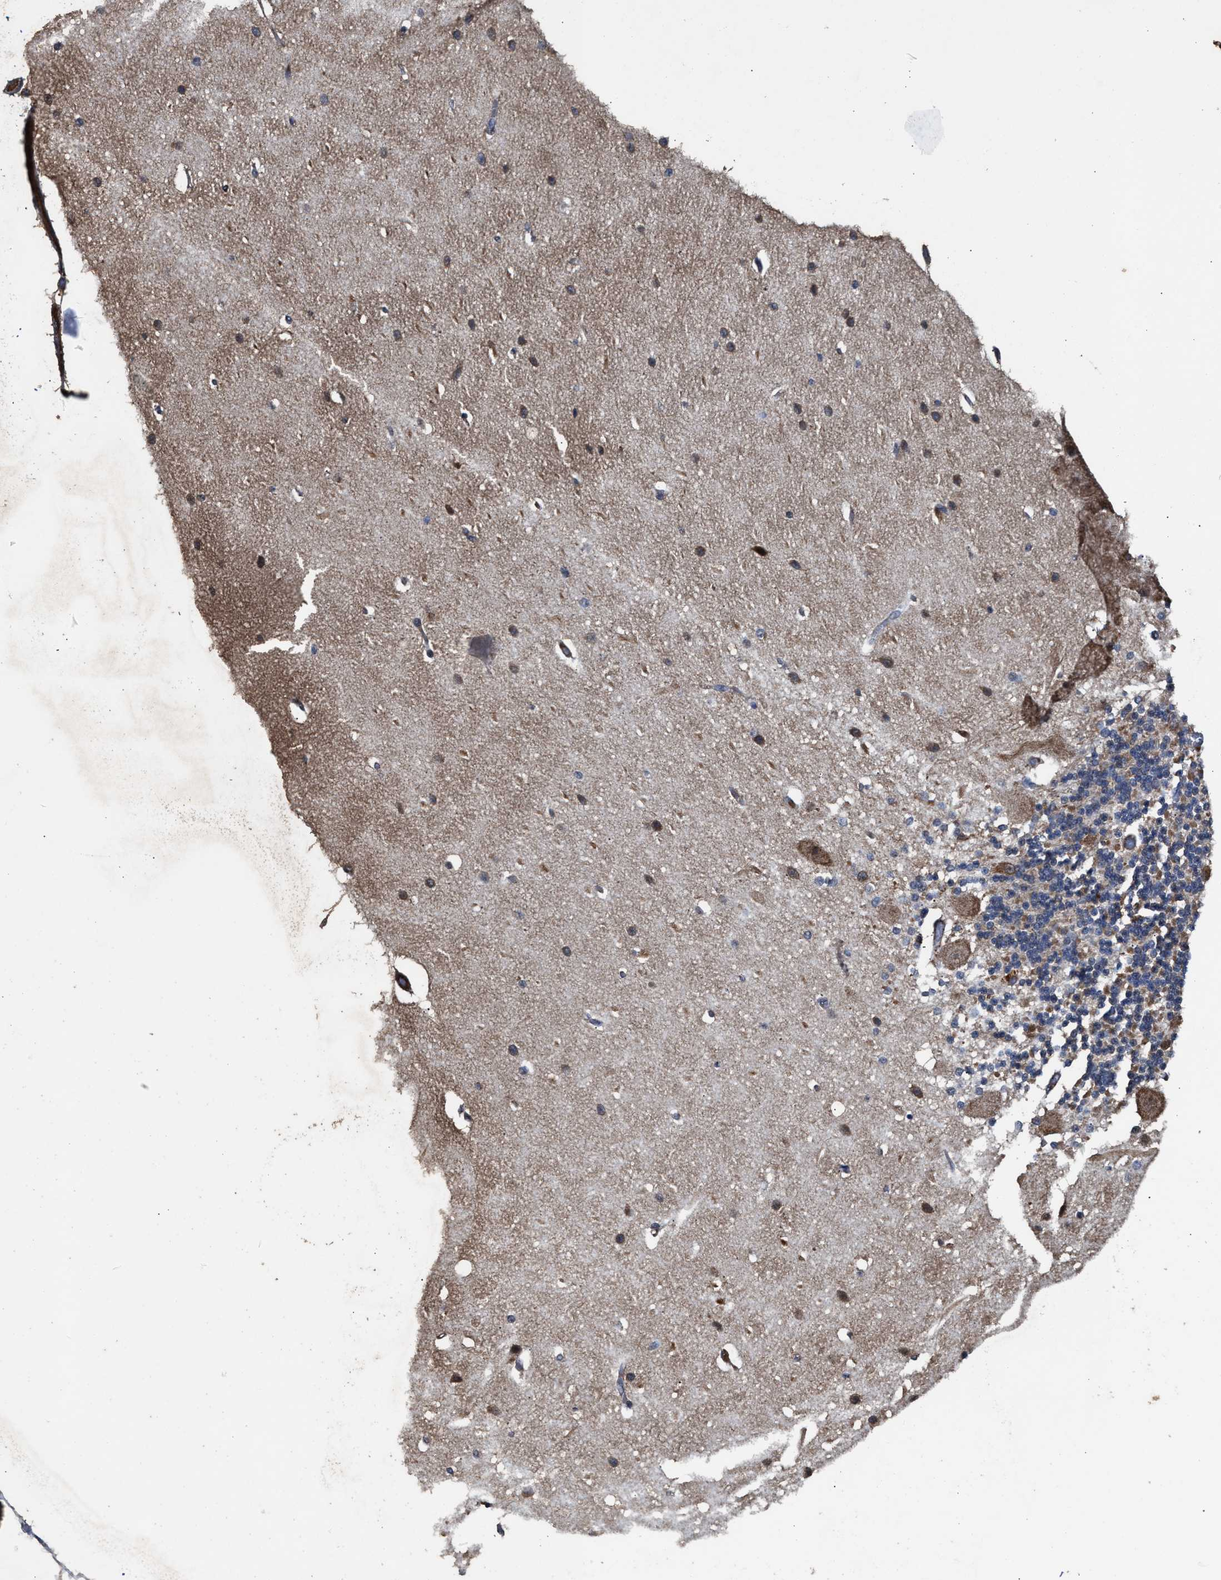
{"staining": {"intensity": "moderate", "quantity": ">75%", "location": "cytoplasmic/membranous"}, "tissue": "cerebellum", "cell_type": "Cells in granular layer", "image_type": "normal", "snomed": [{"axis": "morphology", "description": "Normal tissue, NOS"}, {"axis": "topography", "description": "Cerebellum"}], "caption": "Immunohistochemistry (DAB (3,3'-diaminobenzidine)) staining of normal cerebellum reveals moderate cytoplasmic/membranous protein positivity in about >75% of cells in granular layer. Using DAB (3,3'-diaminobenzidine) (brown) and hematoxylin (blue) stains, captured at high magnification using brightfield microscopy.", "gene": "ZNHIT6", "patient": {"sex": "female", "age": 54}}